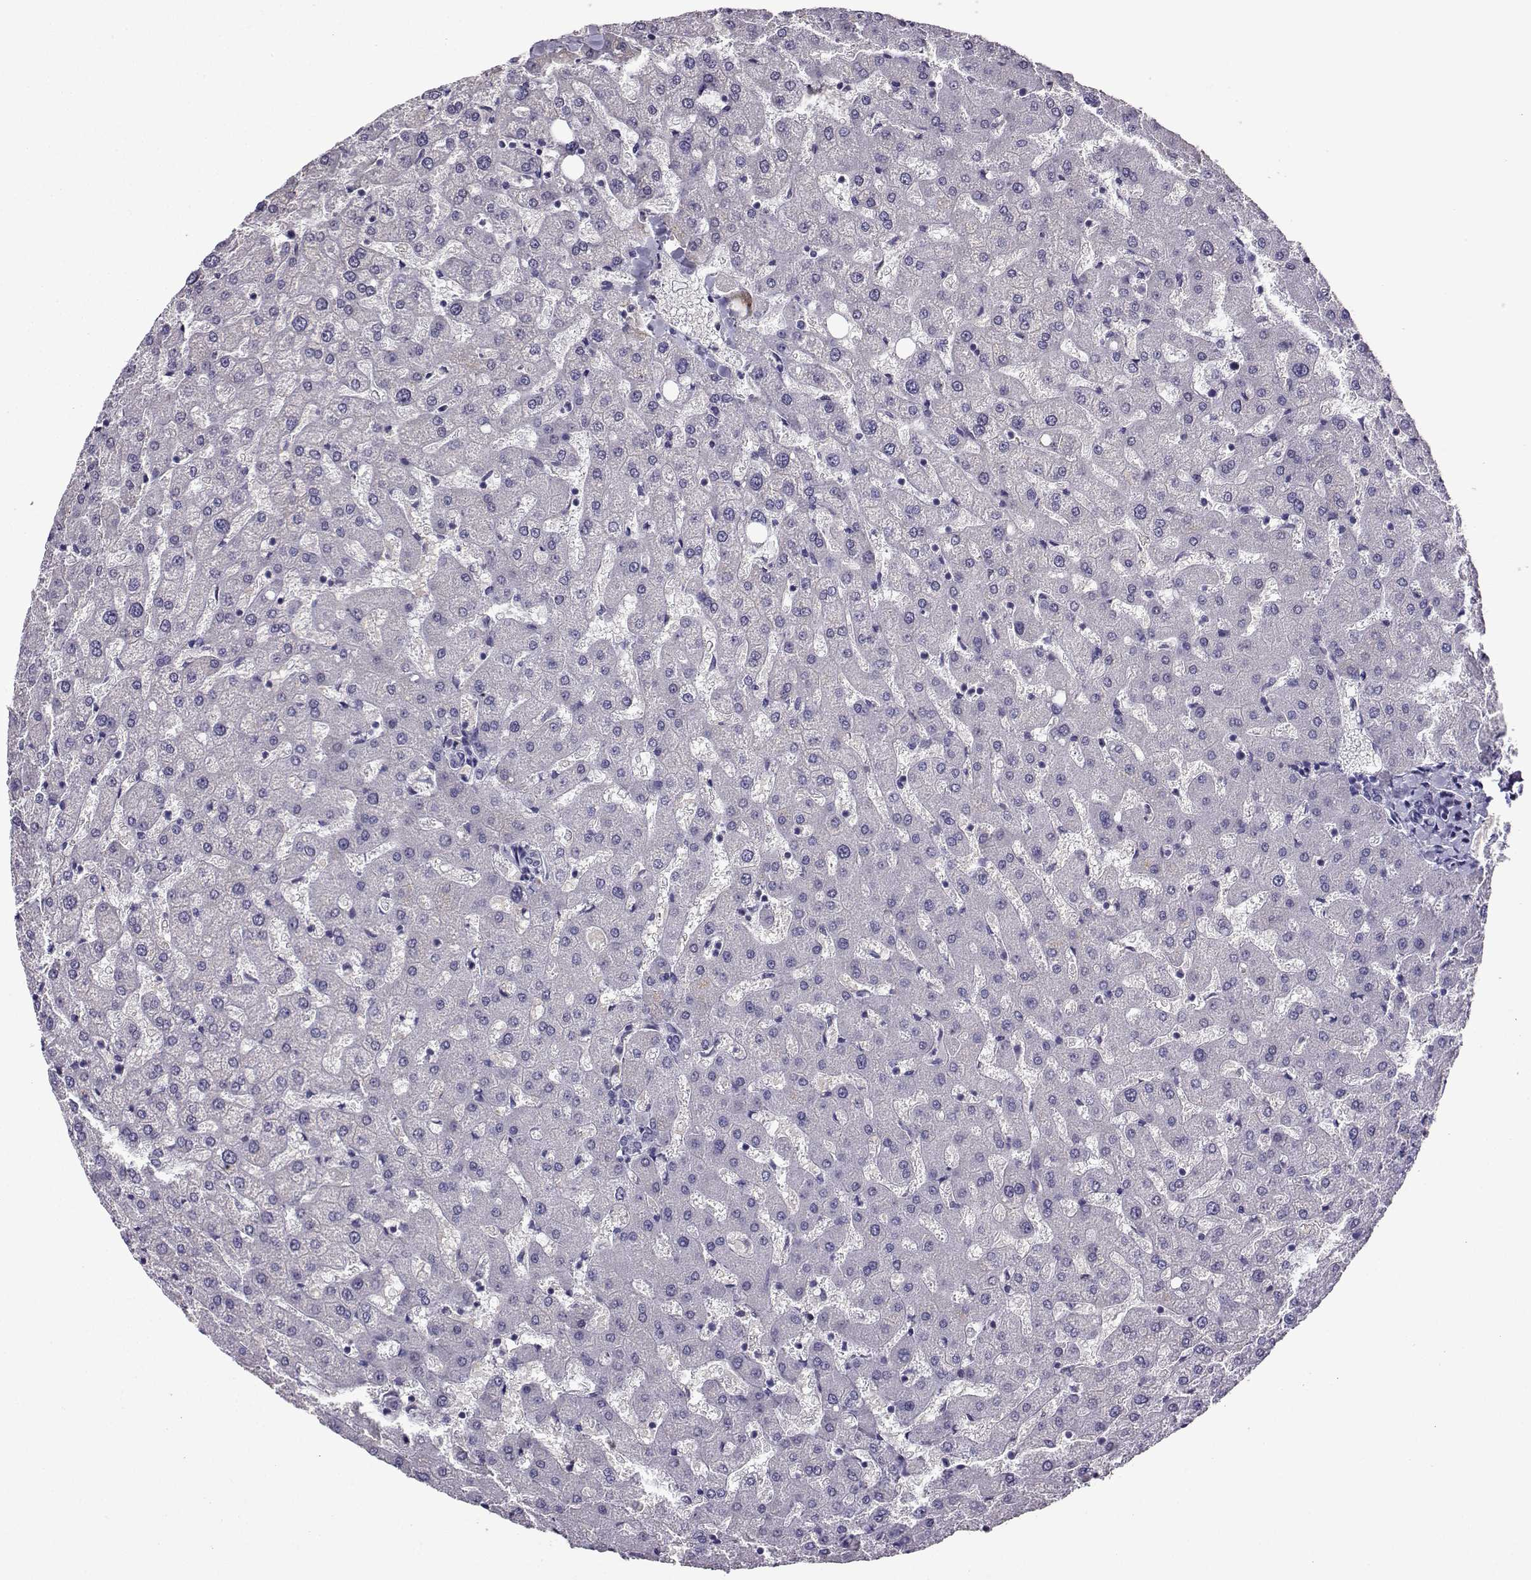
{"staining": {"intensity": "negative", "quantity": "none", "location": "none"}, "tissue": "liver", "cell_type": "Cholangiocytes", "image_type": "normal", "snomed": [{"axis": "morphology", "description": "Normal tissue, NOS"}, {"axis": "topography", "description": "Liver"}], "caption": "Liver stained for a protein using immunohistochemistry displays no positivity cholangiocytes.", "gene": "LRFN2", "patient": {"sex": "female", "age": 50}}